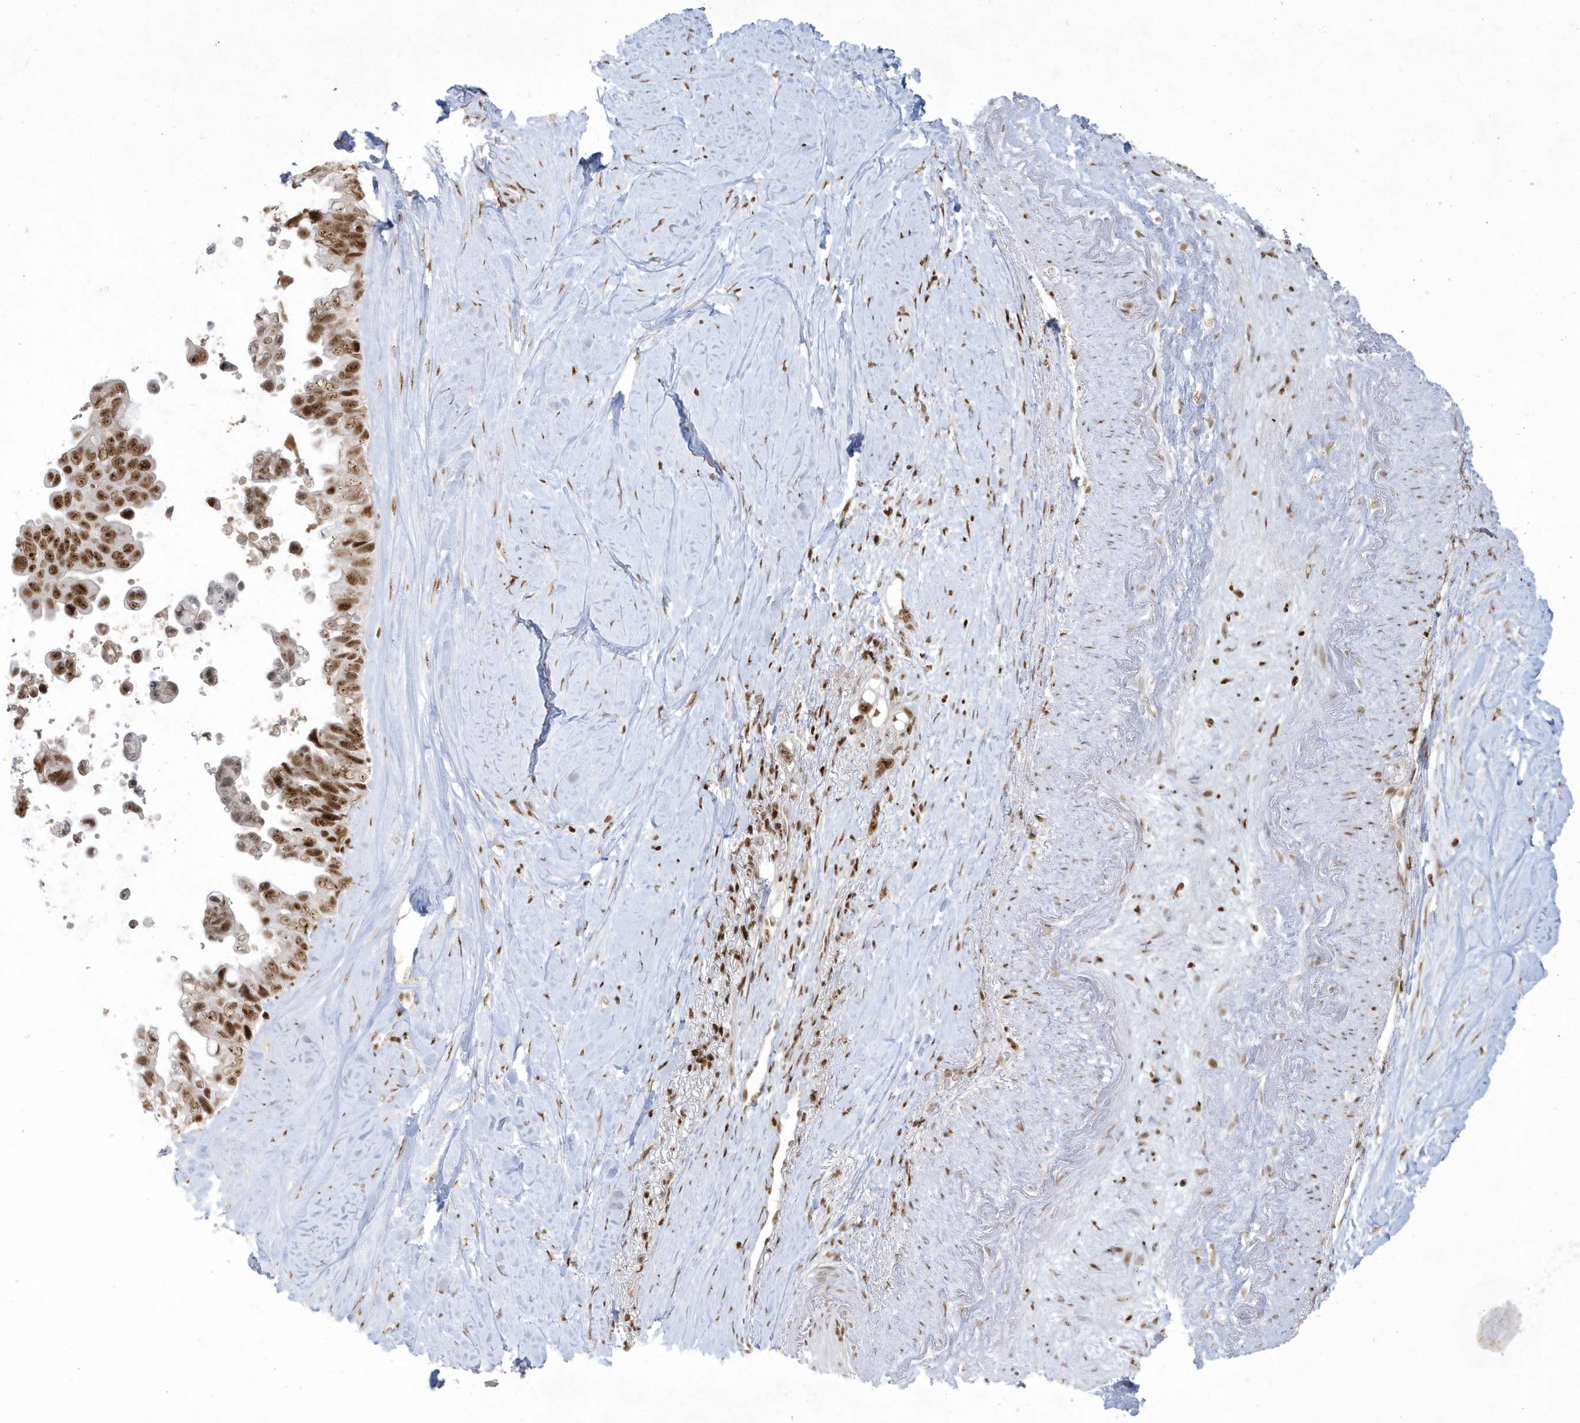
{"staining": {"intensity": "moderate", "quantity": ">75%", "location": "nuclear"}, "tissue": "pancreatic cancer", "cell_type": "Tumor cells", "image_type": "cancer", "snomed": [{"axis": "morphology", "description": "Adenocarcinoma, NOS"}, {"axis": "topography", "description": "Pancreas"}], "caption": "Adenocarcinoma (pancreatic) stained for a protein reveals moderate nuclear positivity in tumor cells. The staining was performed using DAB (3,3'-diaminobenzidine), with brown indicating positive protein expression. Nuclei are stained blue with hematoxylin.", "gene": "PPIL2", "patient": {"sex": "female", "age": 72}}